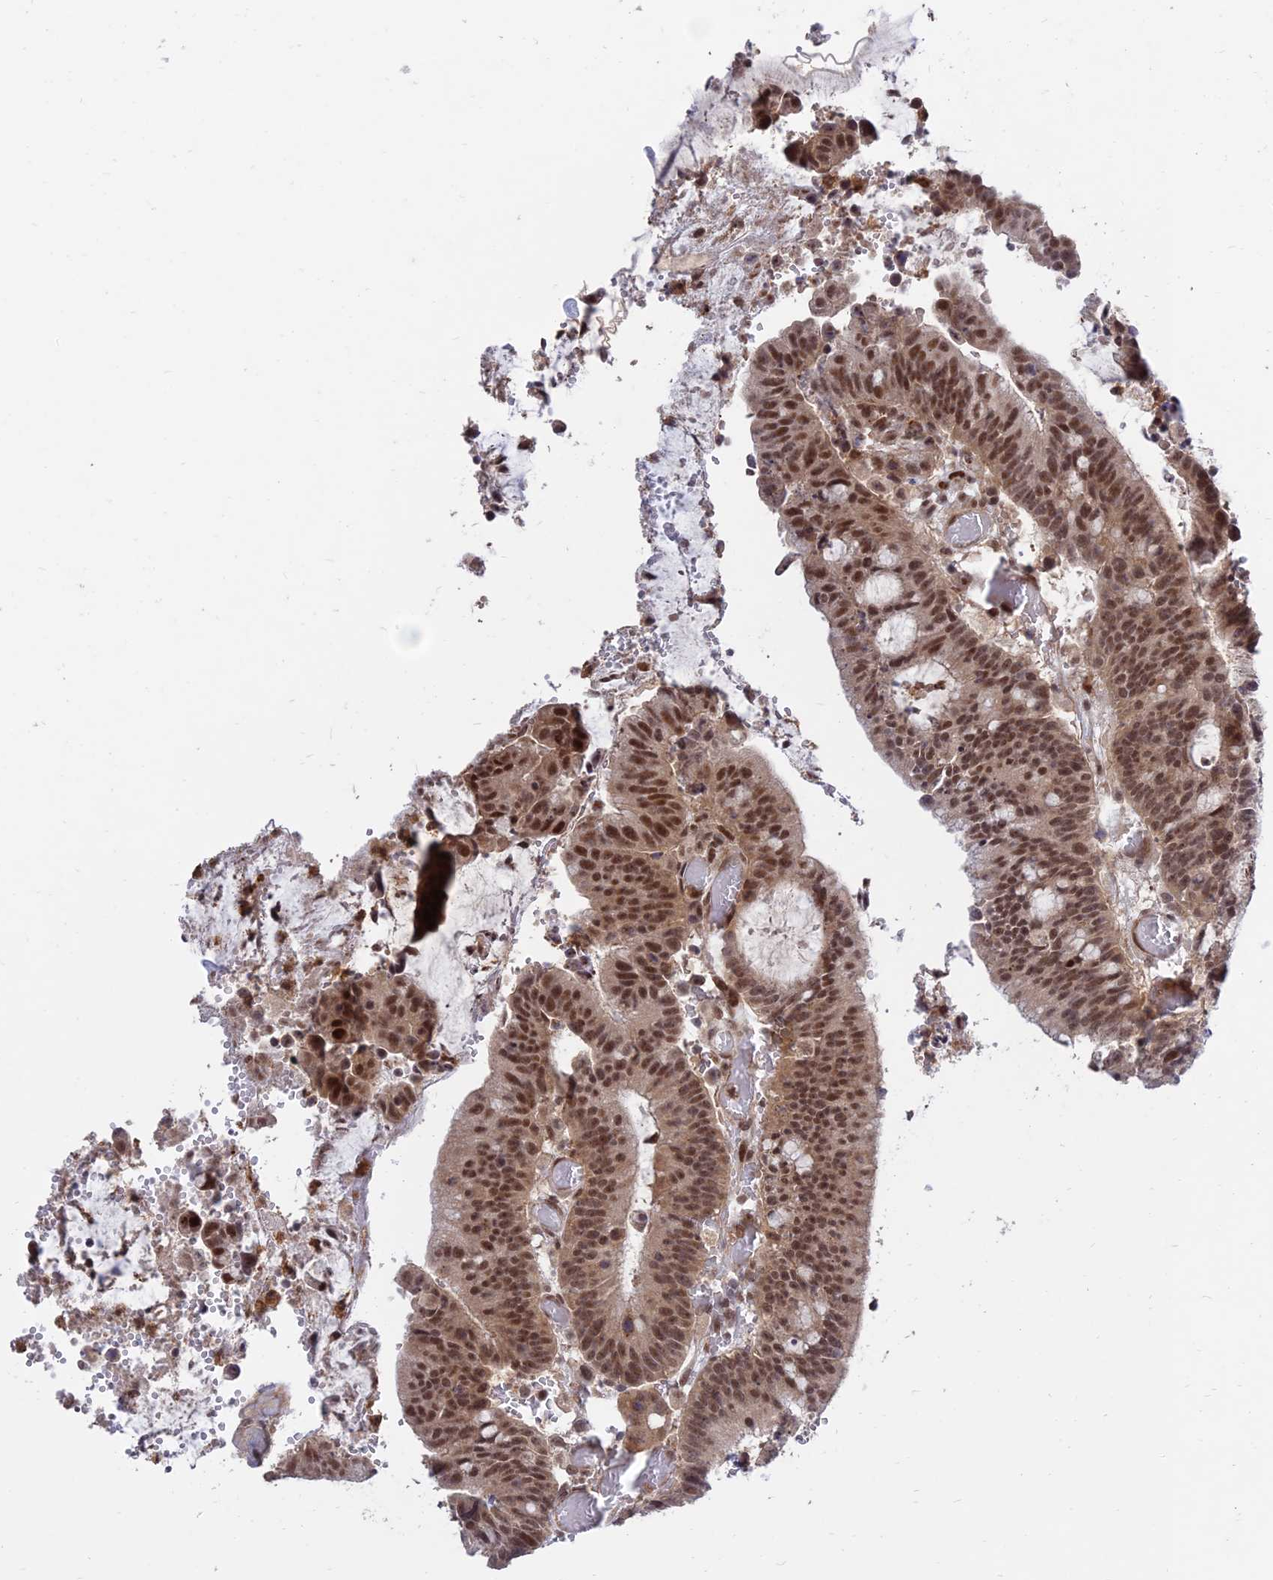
{"staining": {"intensity": "moderate", "quantity": ">75%", "location": "nuclear"}, "tissue": "colorectal cancer", "cell_type": "Tumor cells", "image_type": "cancer", "snomed": [{"axis": "morphology", "description": "Adenocarcinoma, NOS"}, {"axis": "topography", "description": "Rectum"}], "caption": "Protein staining of adenocarcinoma (colorectal) tissue exhibits moderate nuclear expression in approximately >75% of tumor cells. Nuclei are stained in blue.", "gene": "ZNF85", "patient": {"sex": "female", "age": 77}}